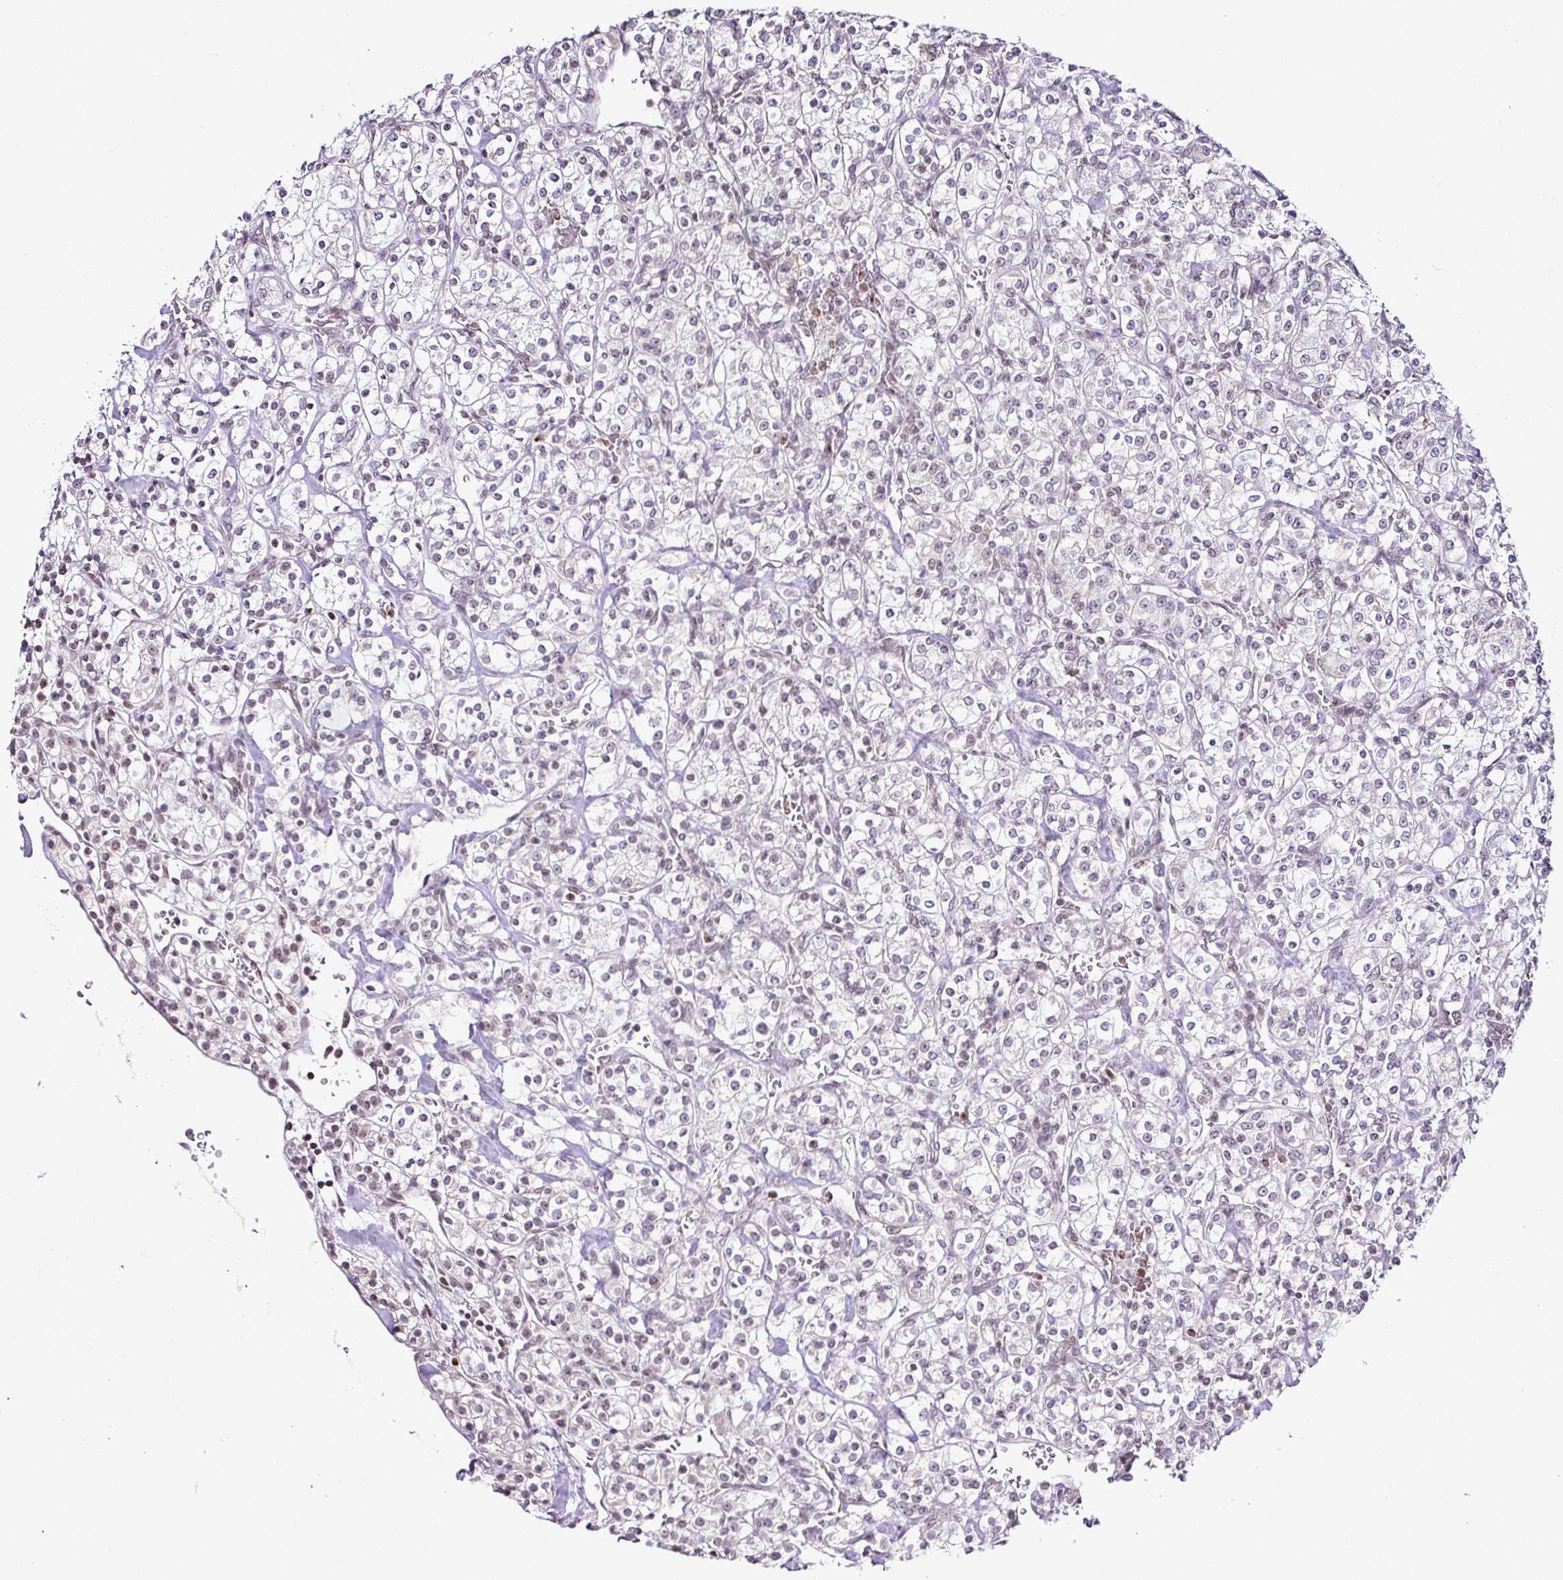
{"staining": {"intensity": "negative", "quantity": "none", "location": "none"}, "tissue": "renal cancer", "cell_type": "Tumor cells", "image_type": "cancer", "snomed": [{"axis": "morphology", "description": "Adenocarcinoma, NOS"}, {"axis": "topography", "description": "Kidney"}], "caption": "This micrograph is of renal adenocarcinoma stained with IHC to label a protein in brown with the nuclei are counter-stained blue. There is no staining in tumor cells. The staining is performed using DAB (3,3'-diaminobenzidine) brown chromogen with nuclei counter-stained in using hematoxylin.", "gene": "FAM32A", "patient": {"sex": "male", "age": 77}}